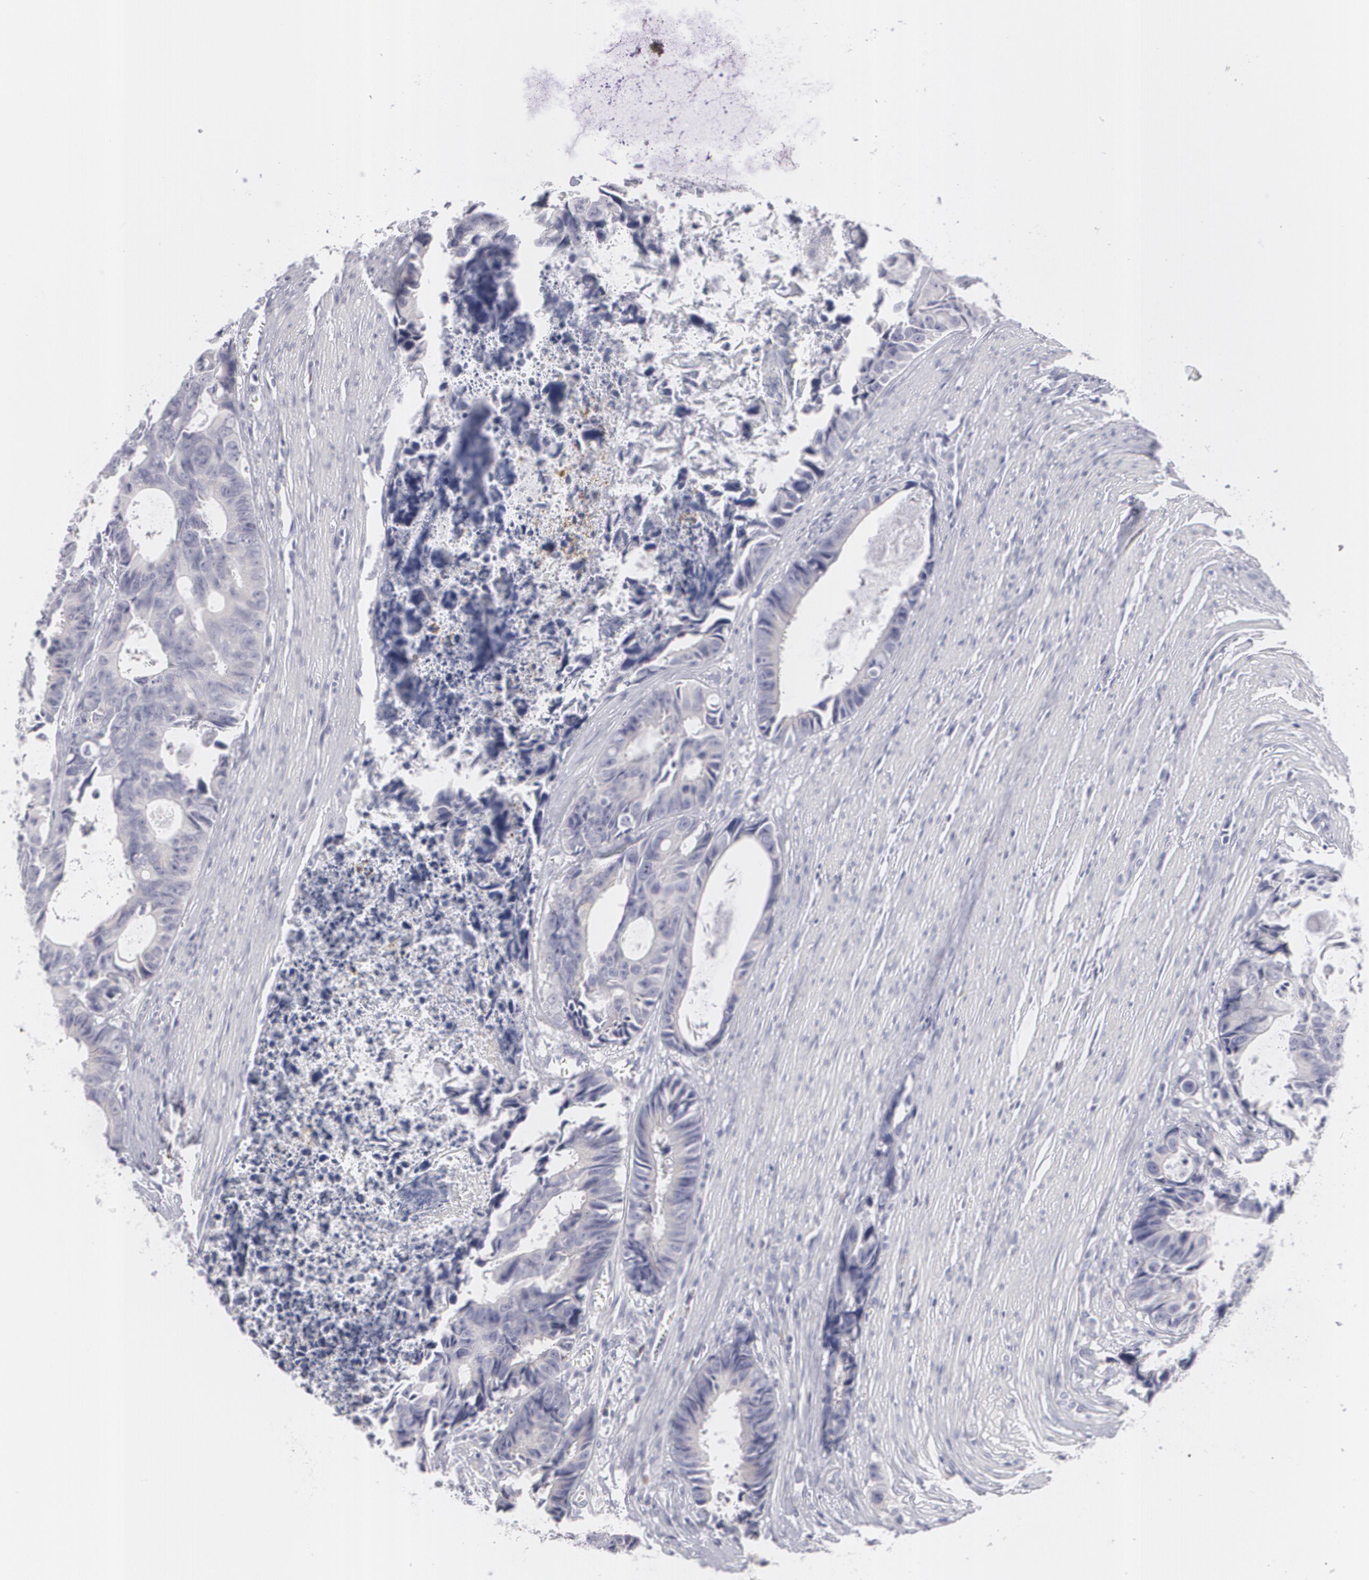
{"staining": {"intensity": "negative", "quantity": "none", "location": "none"}, "tissue": "colorectal cancer", "cell_type": "Tumor cells", "image_type": "cancer", "snomed": [{"axis": "morphology", "description": "Adenocarcinoma, NOS"}, {"axis": "topography", "description": "Rectum"}], "caption": "This is an IHC histopathology image of human colorectal adenocarcinoma. There is no expression in tumor cells.", "gene": "MBNL3", "patient": {"sex": "female", "age": 98}}